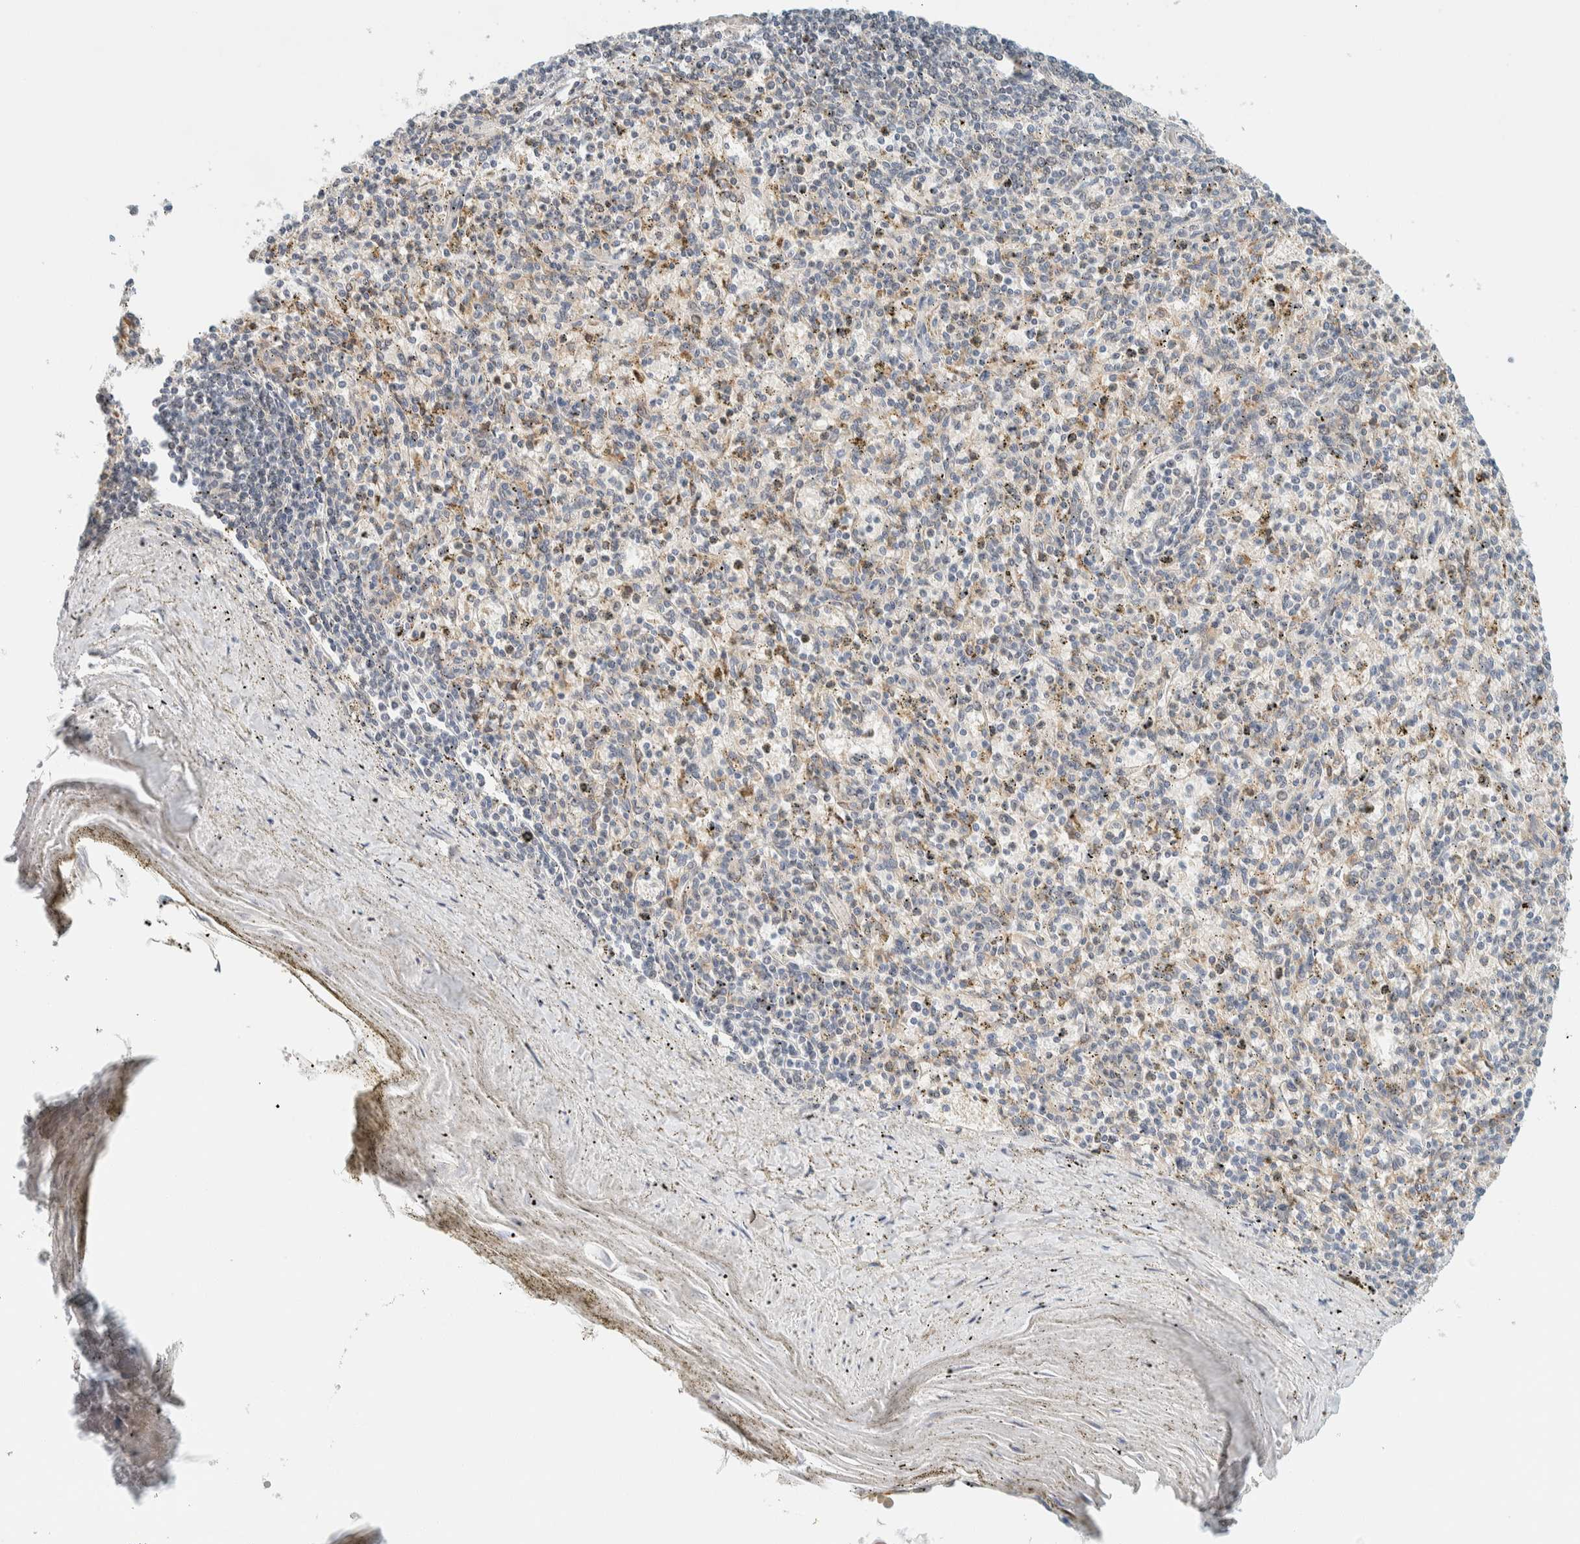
{"staining": {"intensity": "negative", "quantity": "none", "location": "none"}, "tissue": "spleen", "cell_type": "Cells in red pulp", "image_type": "normal", "snomed": [{"axis": "morphology", "description": "Normal tissue, NOS"}, {"axis": "topography", "description": "Spleen"}], "caption": "An immunohistochemistry photomicrograph of normal spleen is shown. There is no staining in cells in red pulp of spleen.", "gene": "SUMF2", "patient": {"sex": "male", "age": 72}}